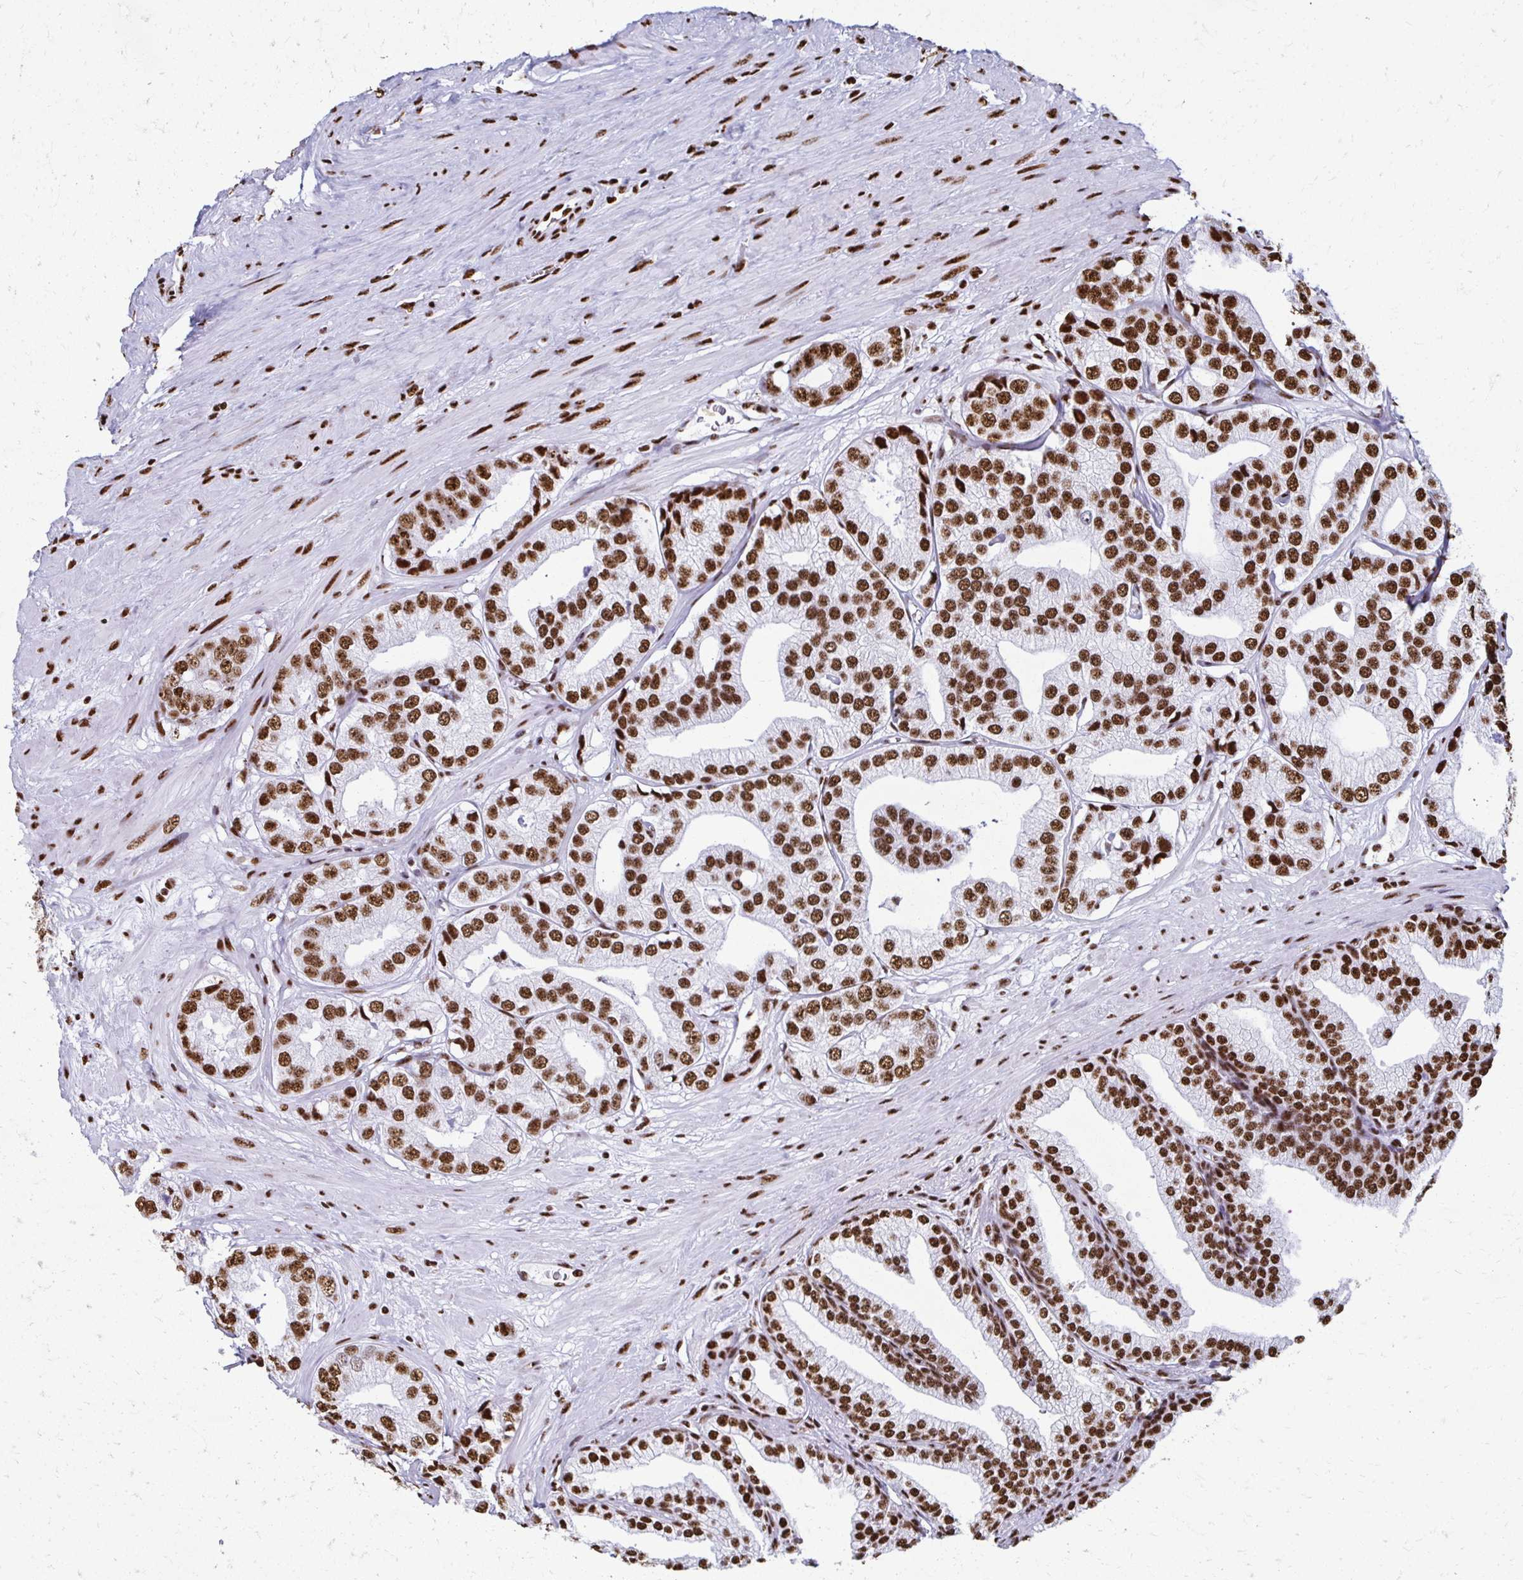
{"staining": {"intensity": "strong", "quantity": ">75%", "location": "nuclear"}, "tissue": "prostate cancer", "cell_type": "Tumor cells", "image_type": "cancer", "snomed": [{"axis": "morphology", "description": "Adenocarcinoma, High grade"}, {"axis": "topography", "description": "Prostate"}], "caption": "Brown immunohistochemical staining in prostate cancer shows strong nuclear staining in approximately >75% of tumor cells. Ihc stains the protein in brown and the nuclei are stained blue.", "gene": "NONO", "patient": {"sex": "male", "age": 58}}